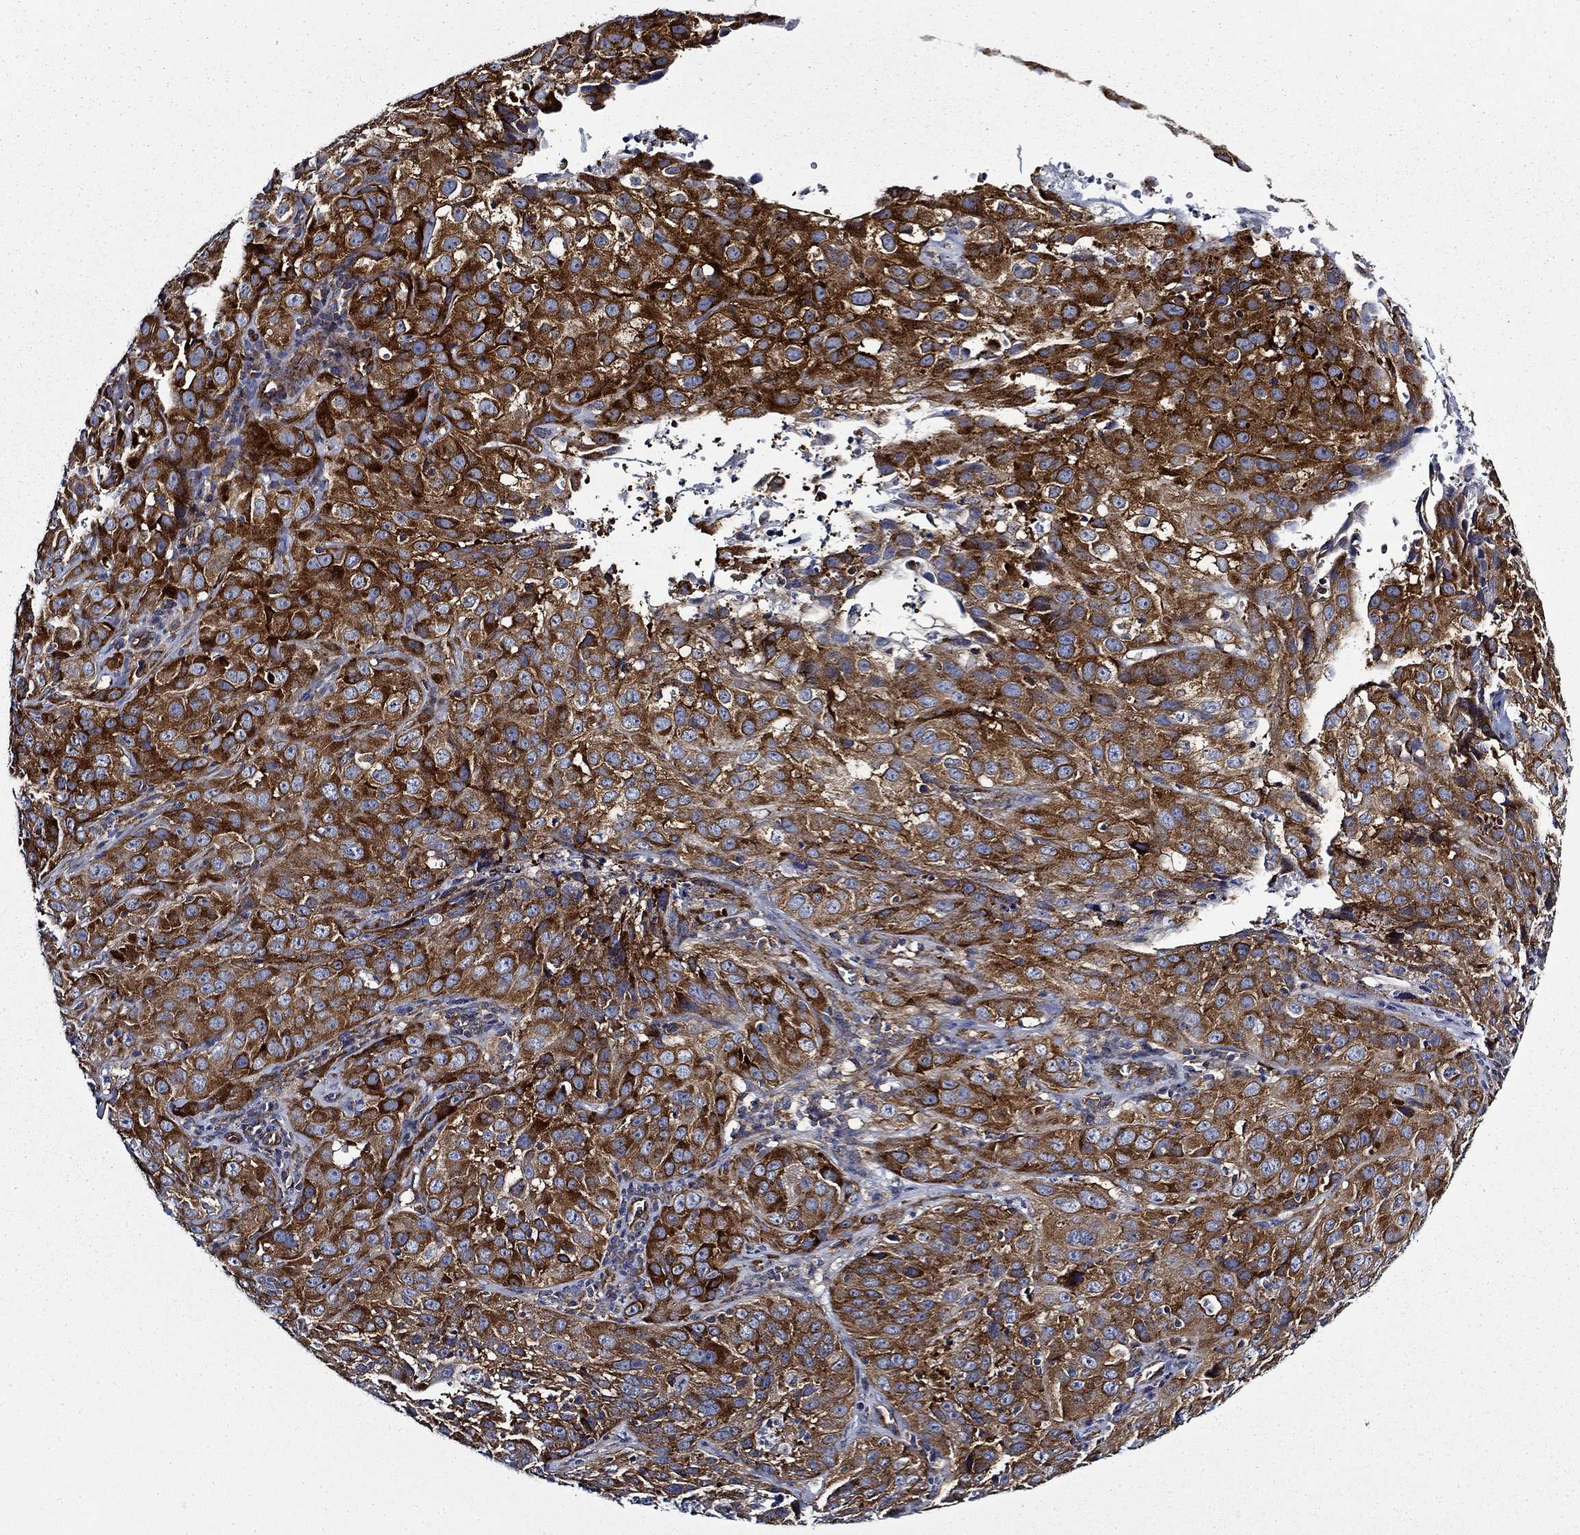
{"staining": {"intensity": "strong", "quantity": ">75%", "location": "cytoplasmic/membranous"}, "tissue": "cervical cancer", "cell_type": "Tumor cells", "image_type": "cancer", "snomed": [{"axis": "morphology", "description": "Squamous cell carcinoma, NOS"}, {"axis": "topography", "description": "Cervix"}], "caption": "Human squamous cell carcinoma (cervical) stained with a brown dye shows strong cytoplasmic/membranous positive staining in about >75% of tumor cells.", "gene": "FXR1", "patient": {"sex": "female", "age": 32}}